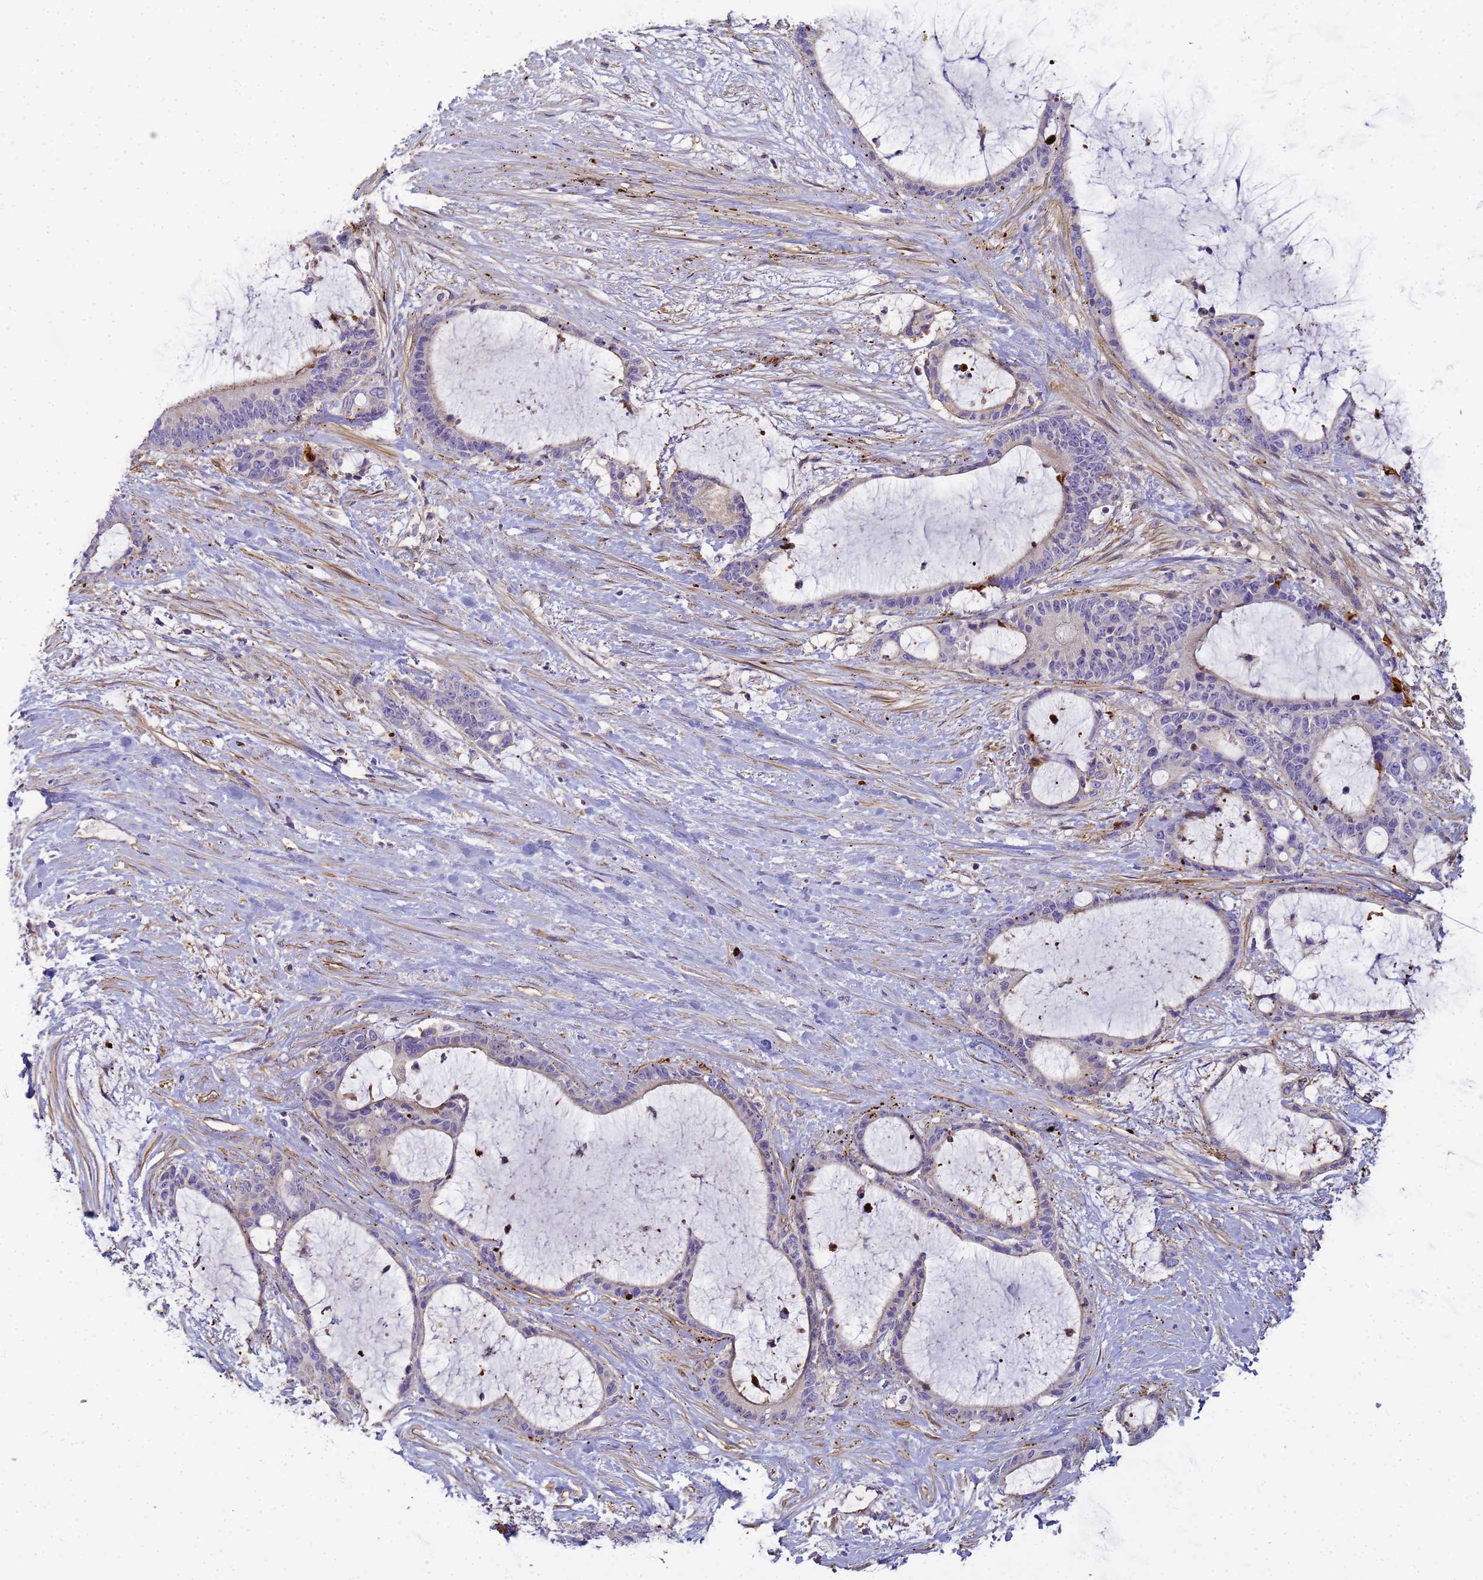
{"staining": {"intensity": "weak", "quantity": "<25%", "location": "cytoplasmic/membranous"}, "tissue": "liver cancer", "cell_type": "Tumor cells", "image_type": "cancer", "snomed": [{"axis": "morphology", "description": "Normal tissue, NOS"}, {"axis": "morphology", "description": "Cholangiocarcinoma"}, {"axis": "topography", "description": "Liver"}, {"axis": "topography", "description": "Peripheral nerve tissue"}], "caption": "An immunohistochemistry photomicrograph of cholangiocarcinoma (liver) is shown. There is no staining in tumor cells of cholangiocarcinoma (liver). (DAB (3,3'-diaminobenzidine) IHC visualized using brightfield microscopy, high magnification).", "gene": "MYL12A", "patient": {"sex": "female", "age": 73}}